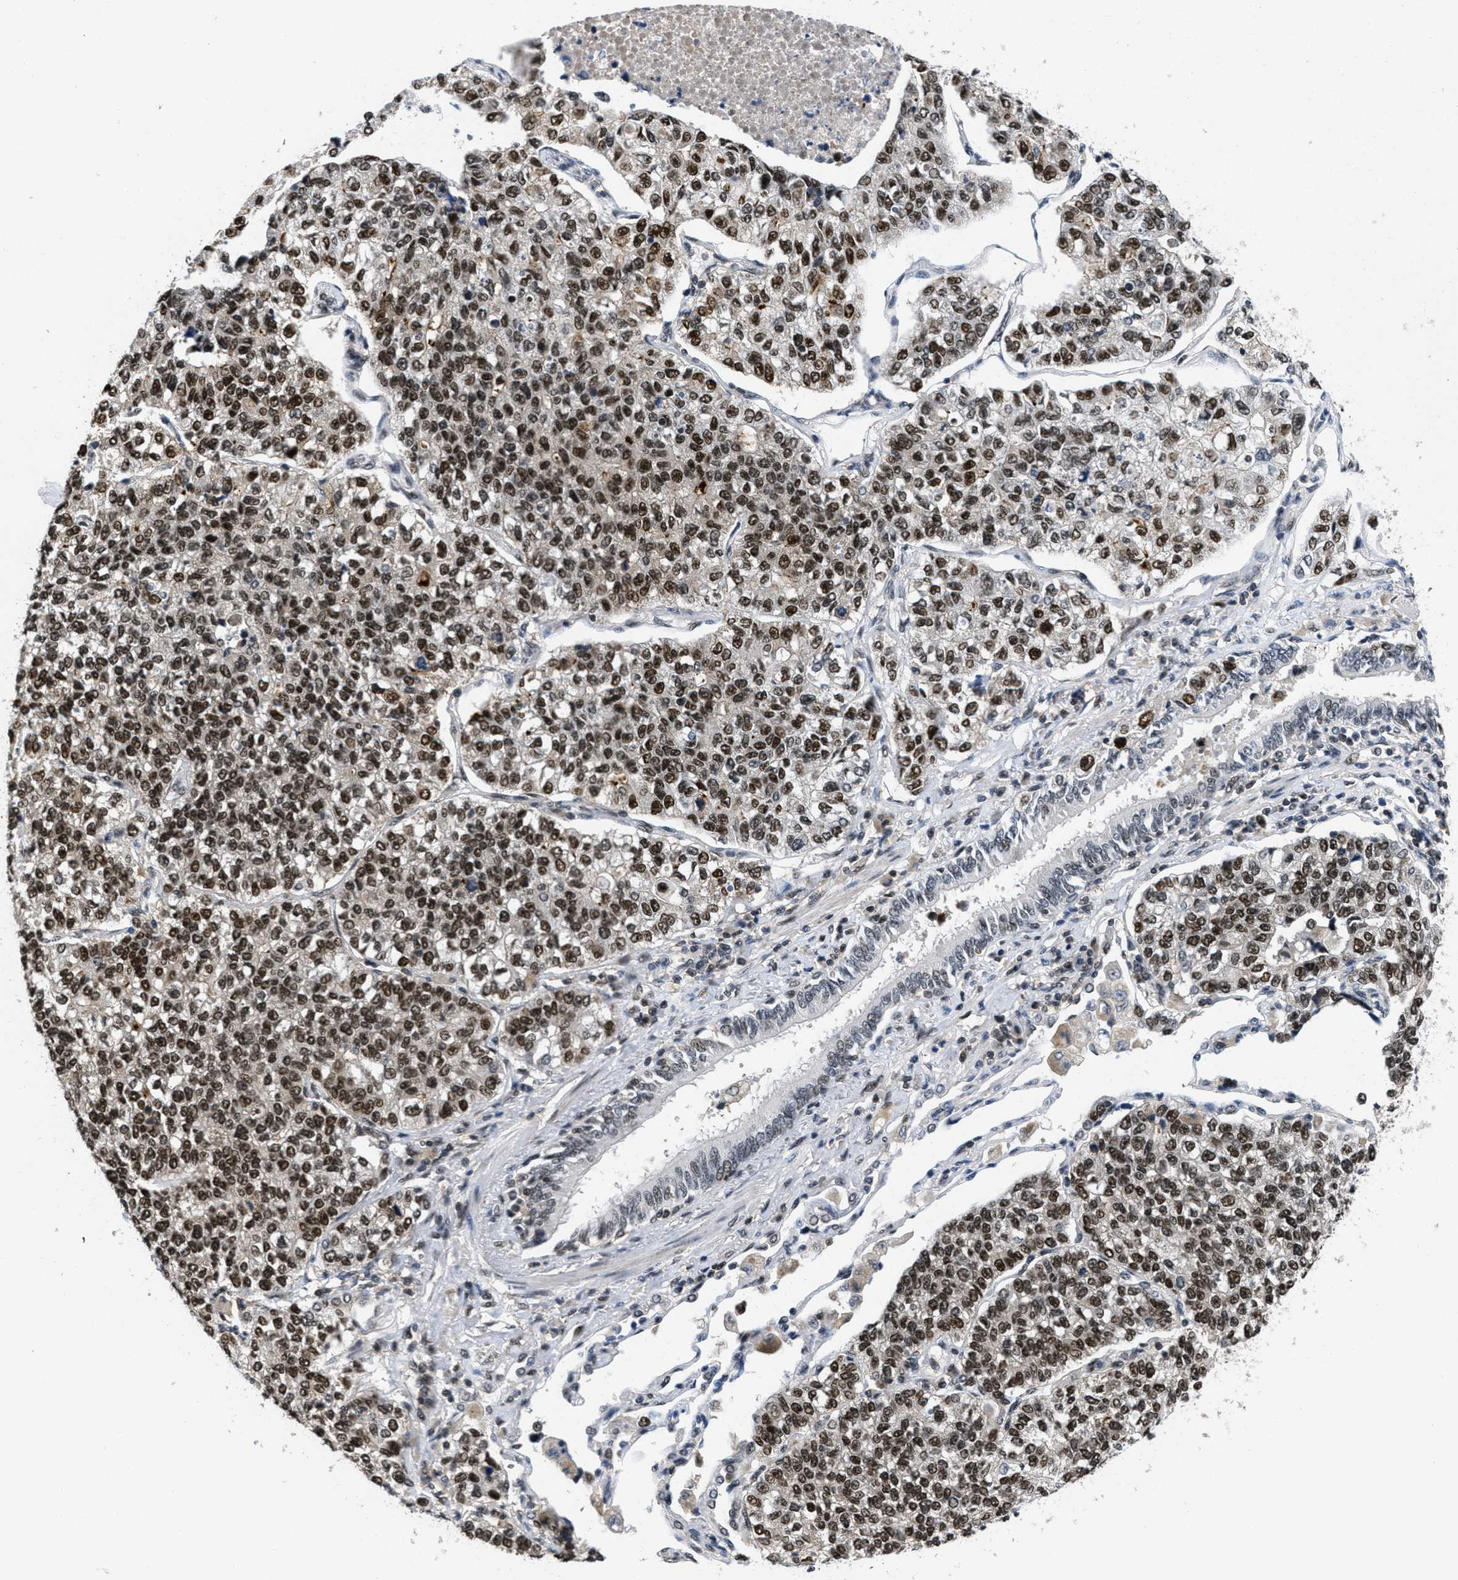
{"staining": {"intensity": "strong", "quantity": ">75%", "location": "nuclear"}, "tissue": "lung cancer", "cell_type": "Tumor cells", "image_type": "cancer", "snomed": [{"axis": "morphology", "description": "Adenocarcinoma, NOS"}, {"axis": "topography", "description": "Lung"}], "caption": "A histopathology image of lung cancer stained for a protein displays strong nuclear brown staining in tumor cells. (DAB (3,3'-diaminobenzidine) IHC with brightfield microscopy, high magnification).", "gene": "CUL4B", "patient": {"sex": "male", "age": 49}}